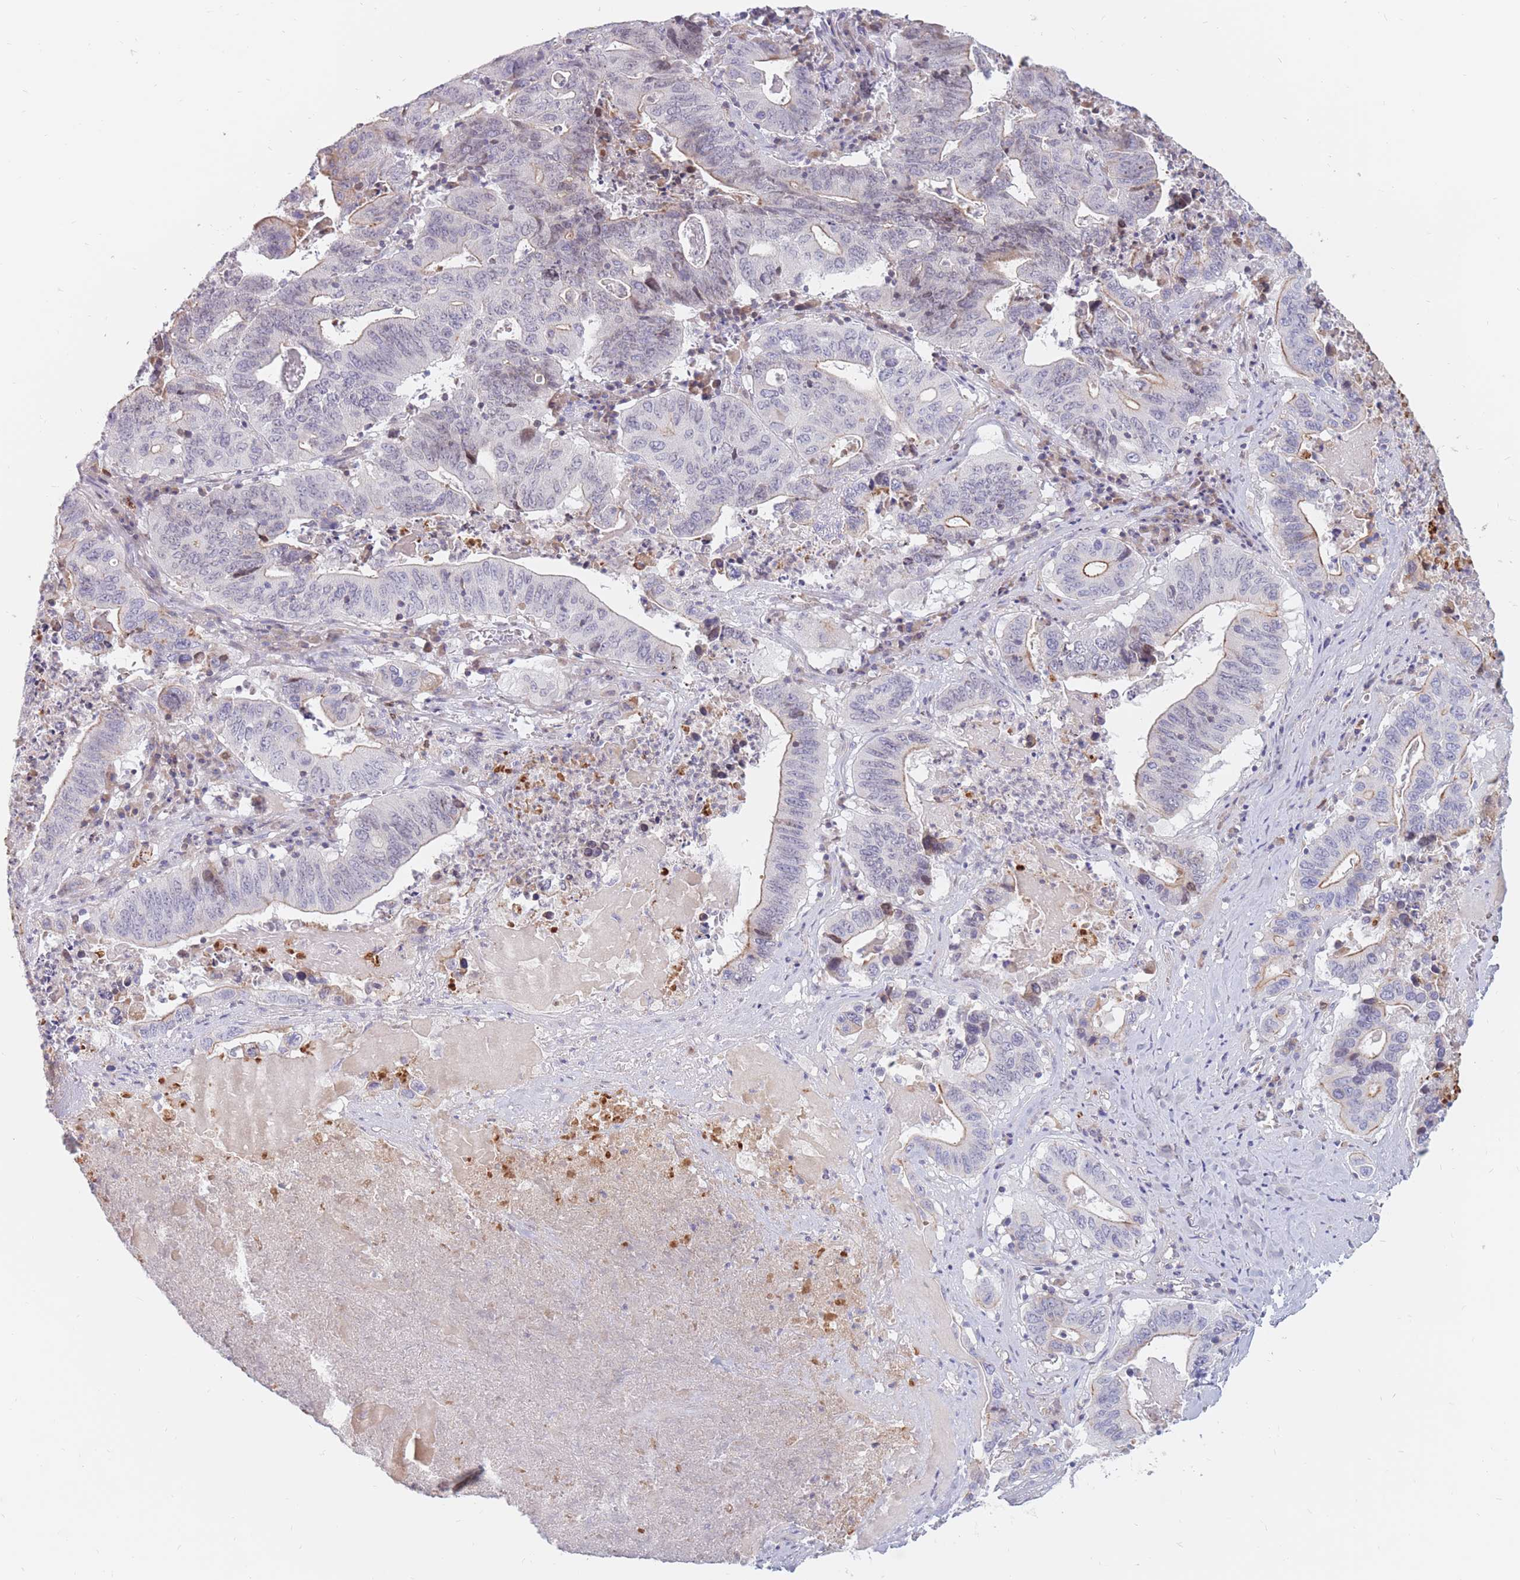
{"staining": {"intensity": "negative", "quantity": "none", "location": "none"}, "tissue": "lung cancer", "cell_type": "Tumor cells", "image_type": "cancer", "snomed": [{"axis": "morphology", "description": "Adenocarcinoma, NOS"}, {"axis": "topography", "description": "Lung"}], "caption": "Tumor cells show no significant protein staining in lung adenocarcinoma.", "gene": "PTGDR", "patient": {"sex": "female", "age": 60}}